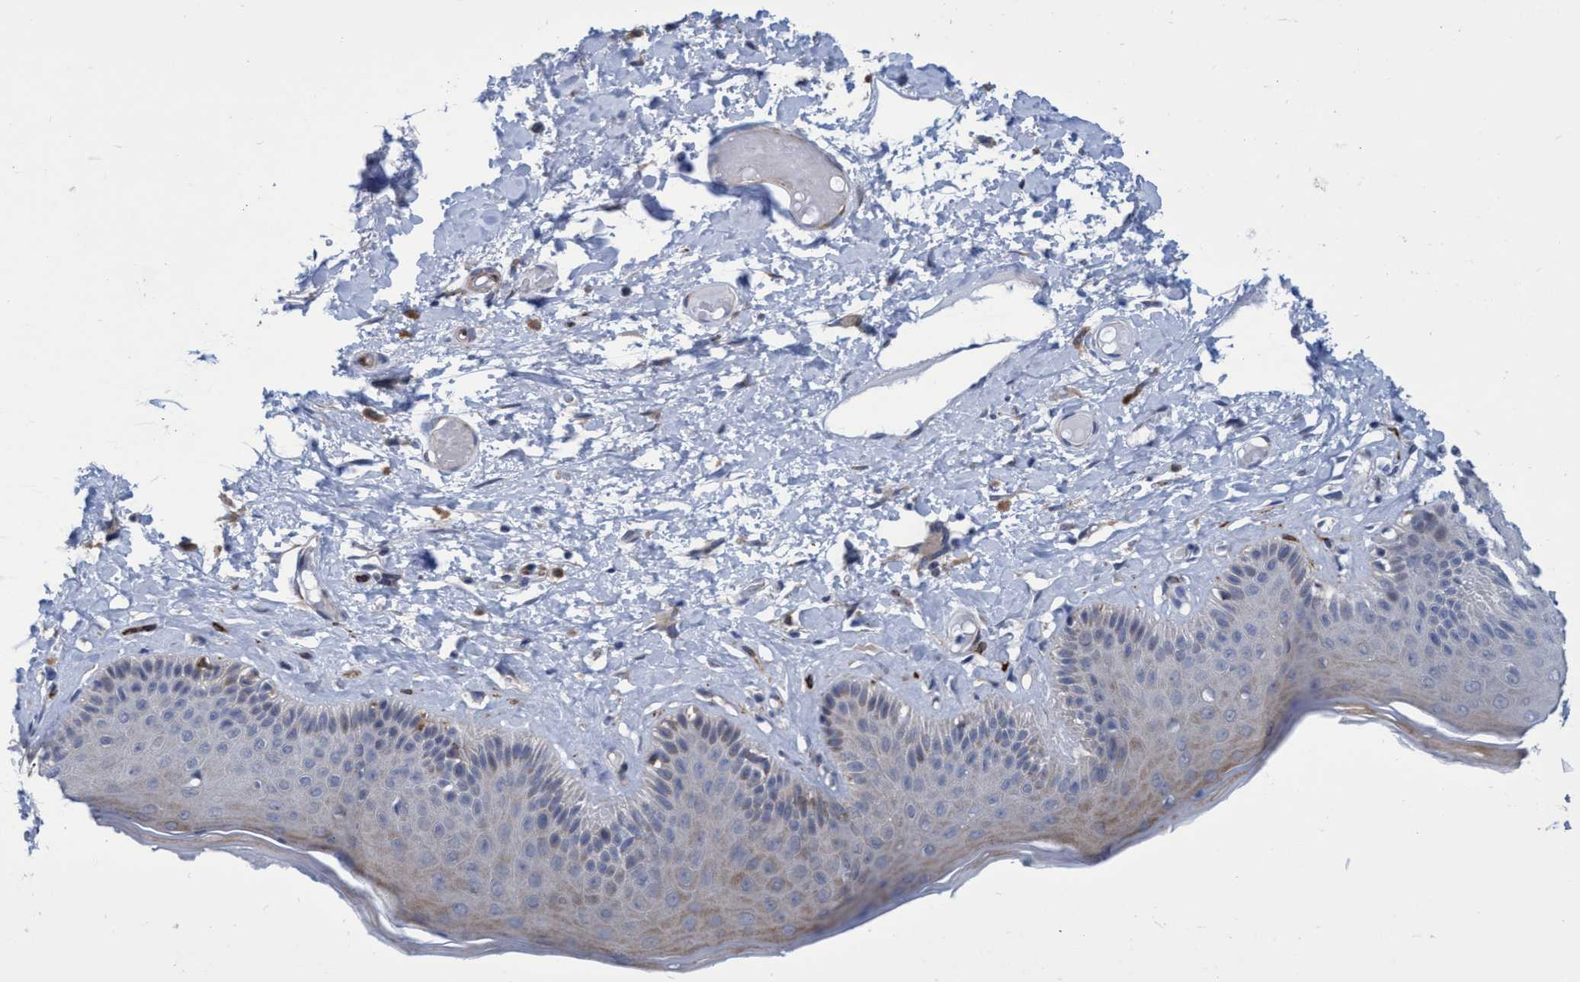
{"staining": {"intensity": "weak", "quantity": "<25%", "location": "cytoplasmic/membranous"}, "tissue": "skin", "cell_type": "Epidermal cells", "image_type": "normal", "snomed": [{"axis": "morphology", "description": "Normal tissue, NOS"}, {"axis": "topography", "description": "Vulva"}], "caption": "This image is of normal skin stained with immunohistochemistry (IHC) to label a protein in brown with the nuclei are counter-stained blue. There is no expression in epidermal cells.", "gene": "SLC43A2", "patient": {"sex": "female", "age": 73}}